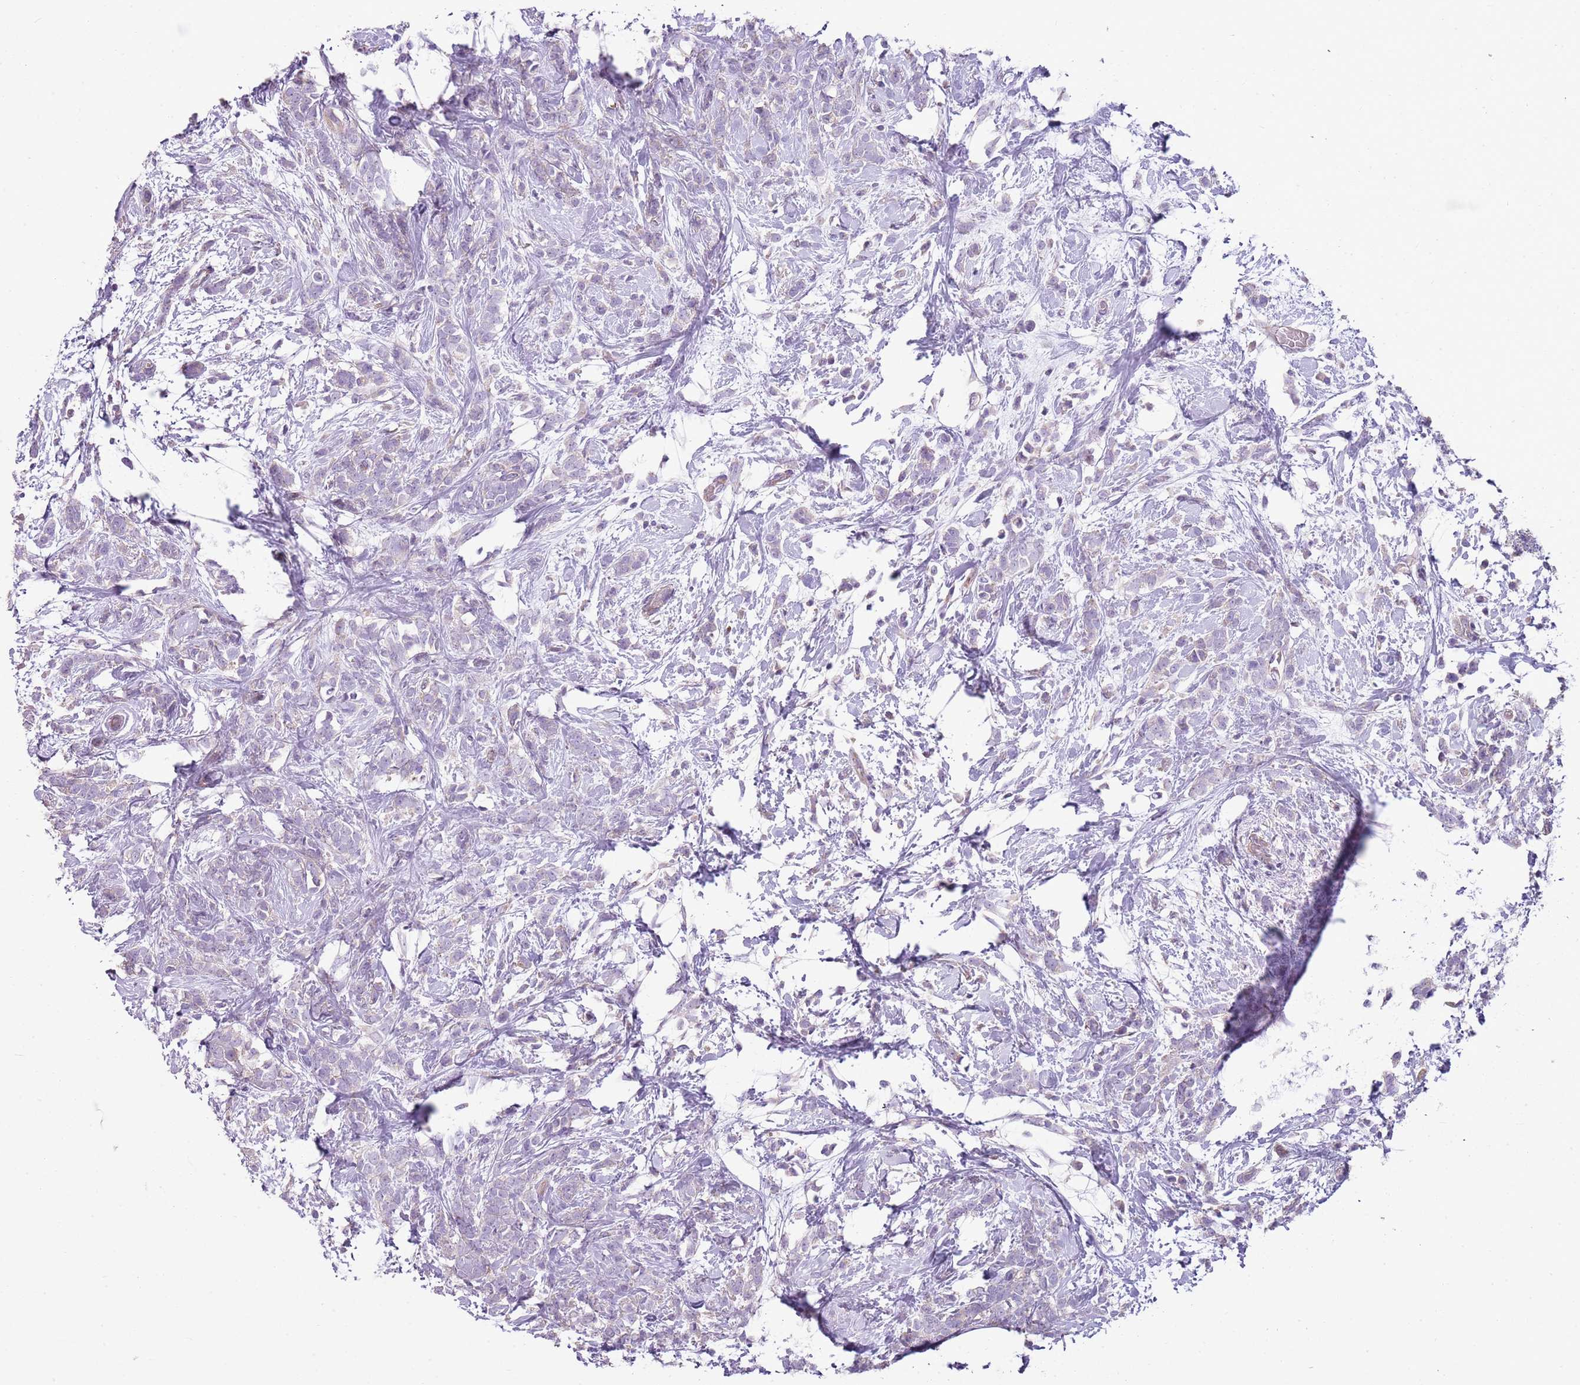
{"staining": {"intensity": "negative", "quantity": "none", "location": "none"}, "tissue": "breast cancer", "cell_type": "Tumor cells", "image_type": "cancer", "snomed": [{"axis": "morphology", "description": "Lobular carcinoma"}, {"axis": "topography", "description": "Breast"}], "caption": "Human breast cancer stained for a protein using immunohistochemistry displays no staining in tumor cells.", "gene": "ZNF583", "patient": {"sex": "female", "age": 58}}